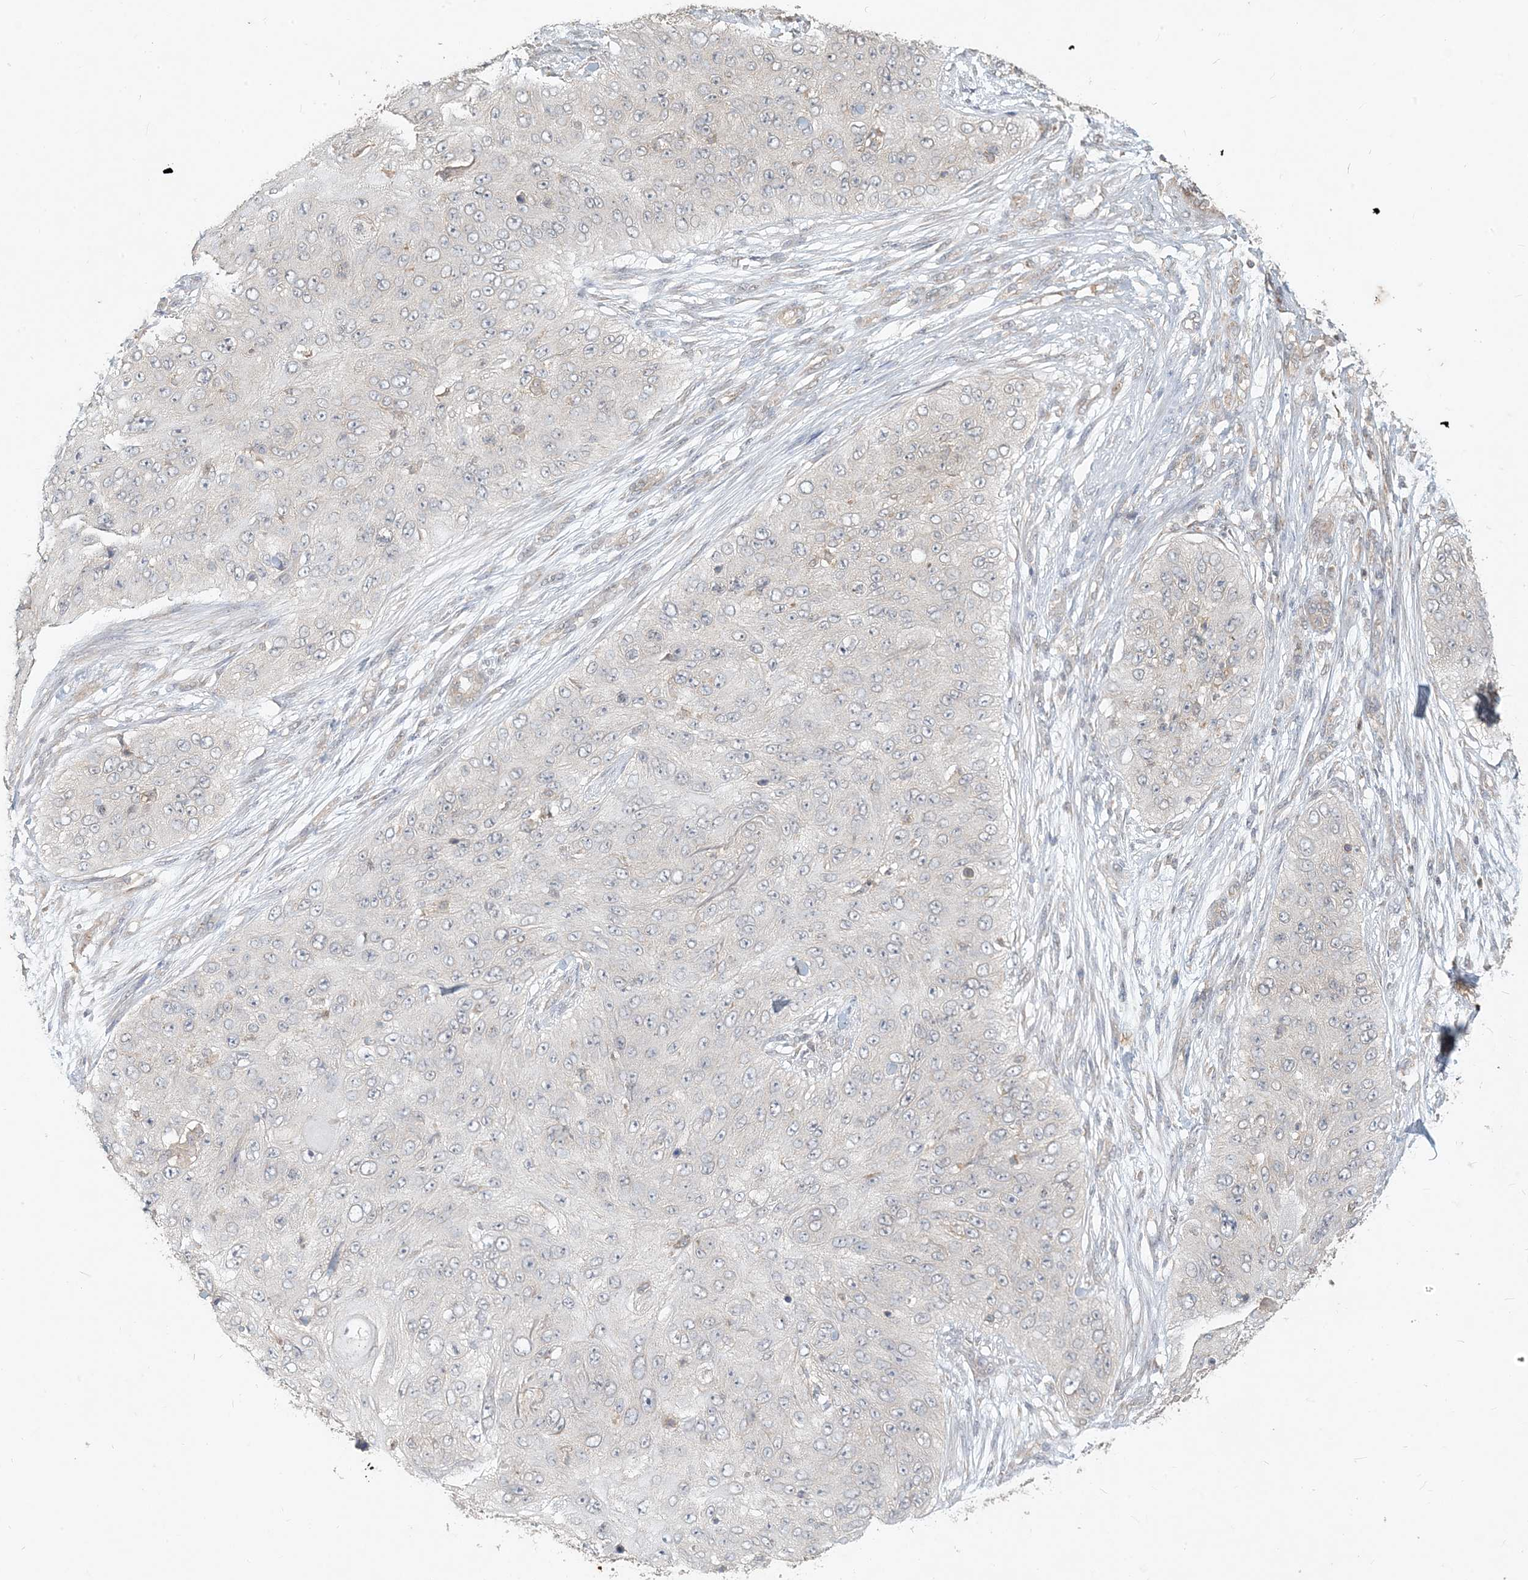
{"staining": {"intensity": "negative", "quantity": "none", "location": "none"}, "tissue": "skin cancer", "cell_type": "Tumor cells", "image_type": "cancer", "snomed": [{"axis": "morphology", "description": "Squamous cell carcinoma, NOS"}, {"axis": "topography", "description": "Skin"}], "caption": "A photomicrograph of squamous cell carcinoma (skin) stained for a protein demonstrates no brown staining in tumor cells.", "gene": "MCOLN1", "patient": {"sex": "female", "age": 80}}